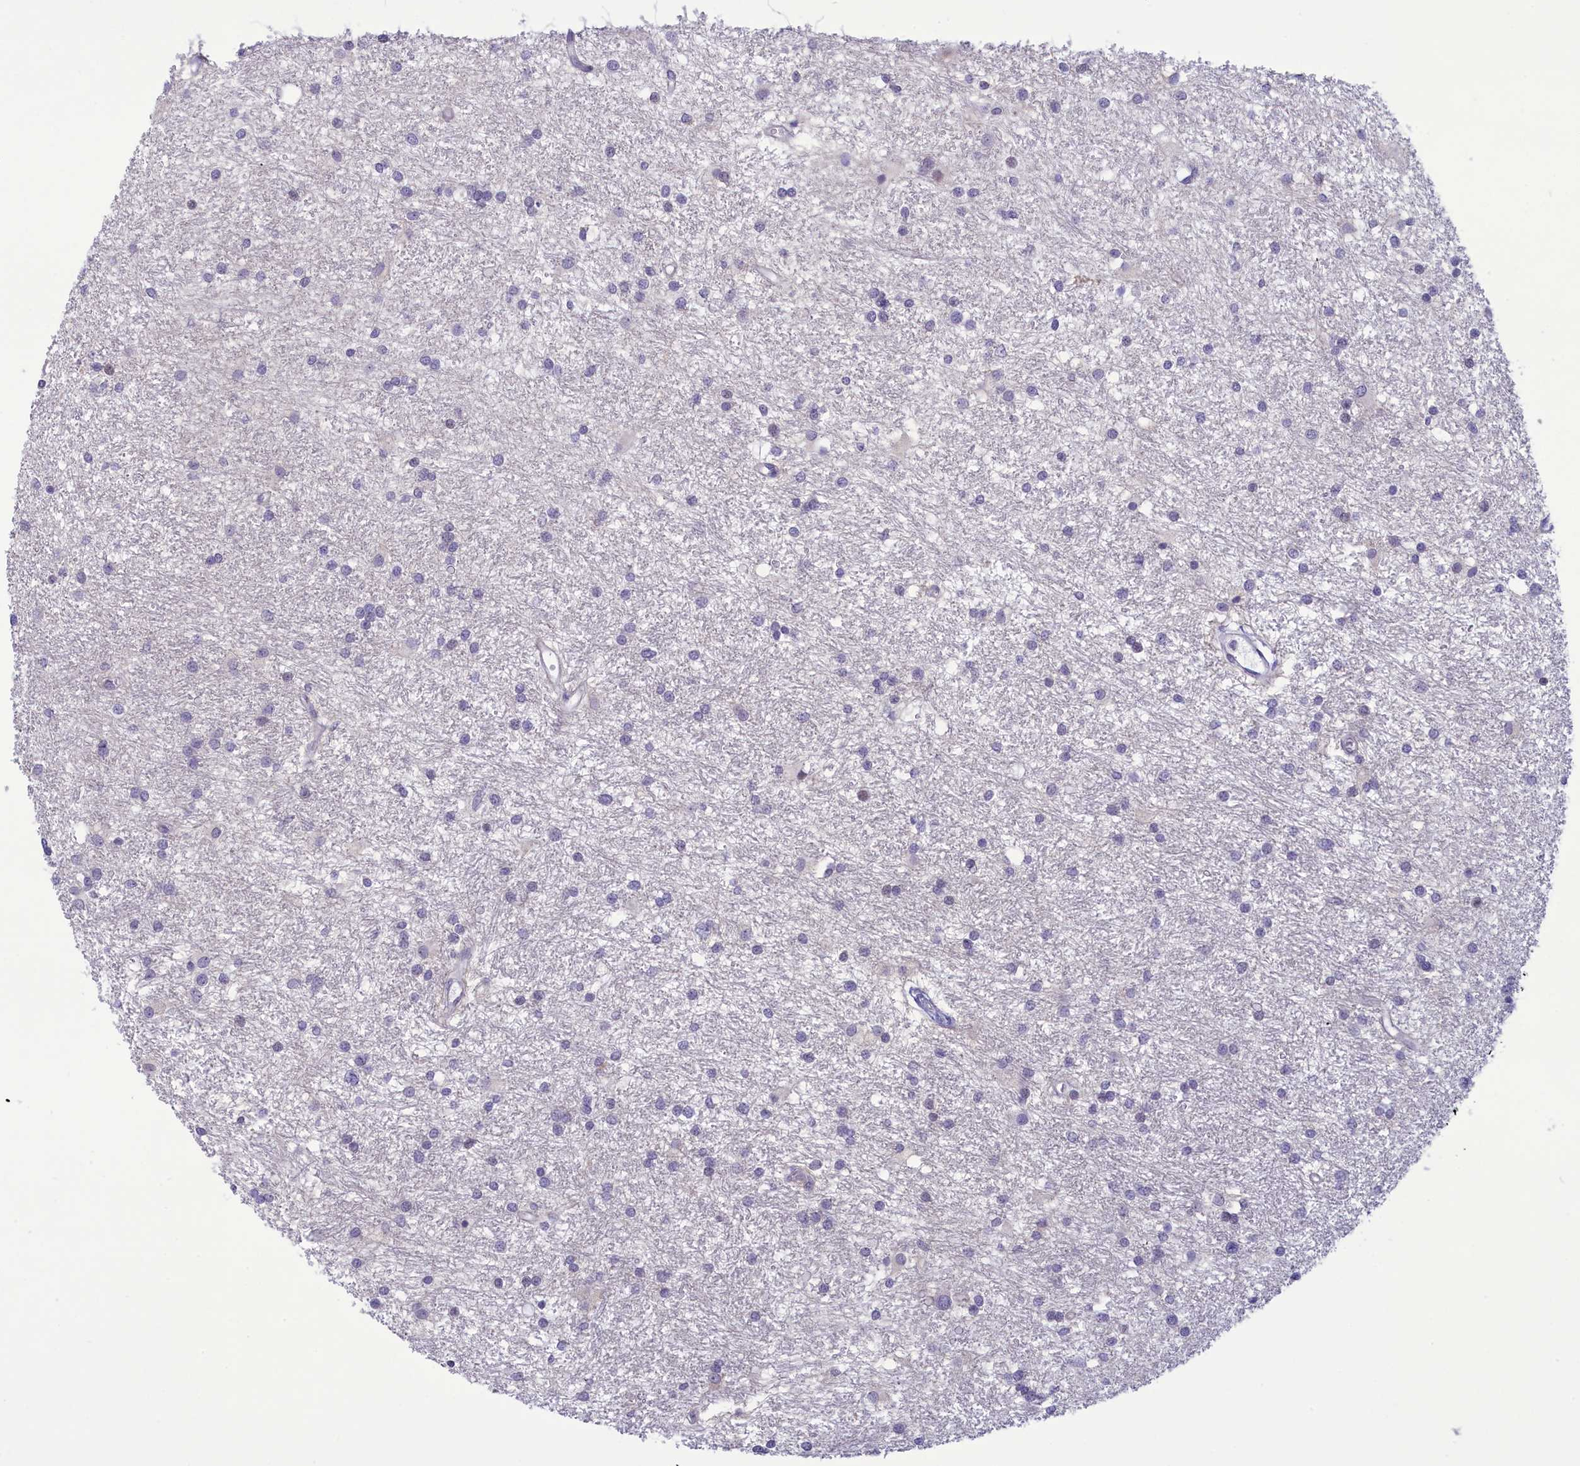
{"staining": {"intensity": "negative", "quantity": "none", "location": "none"}, "tissue": "glioma", "cell_type": "Tumor cells", "image_type": "cancer", "snomed": [{"axis": "morphology", "description": "Glioma, malignant, High grade"}, {"axis": "topography", "description": "Brain"}], "caption": "The micrograph displays no staining of tumor cells in glioma.", "gene": "CORO2A", "patient": {"sex": "male", "age": 77}}